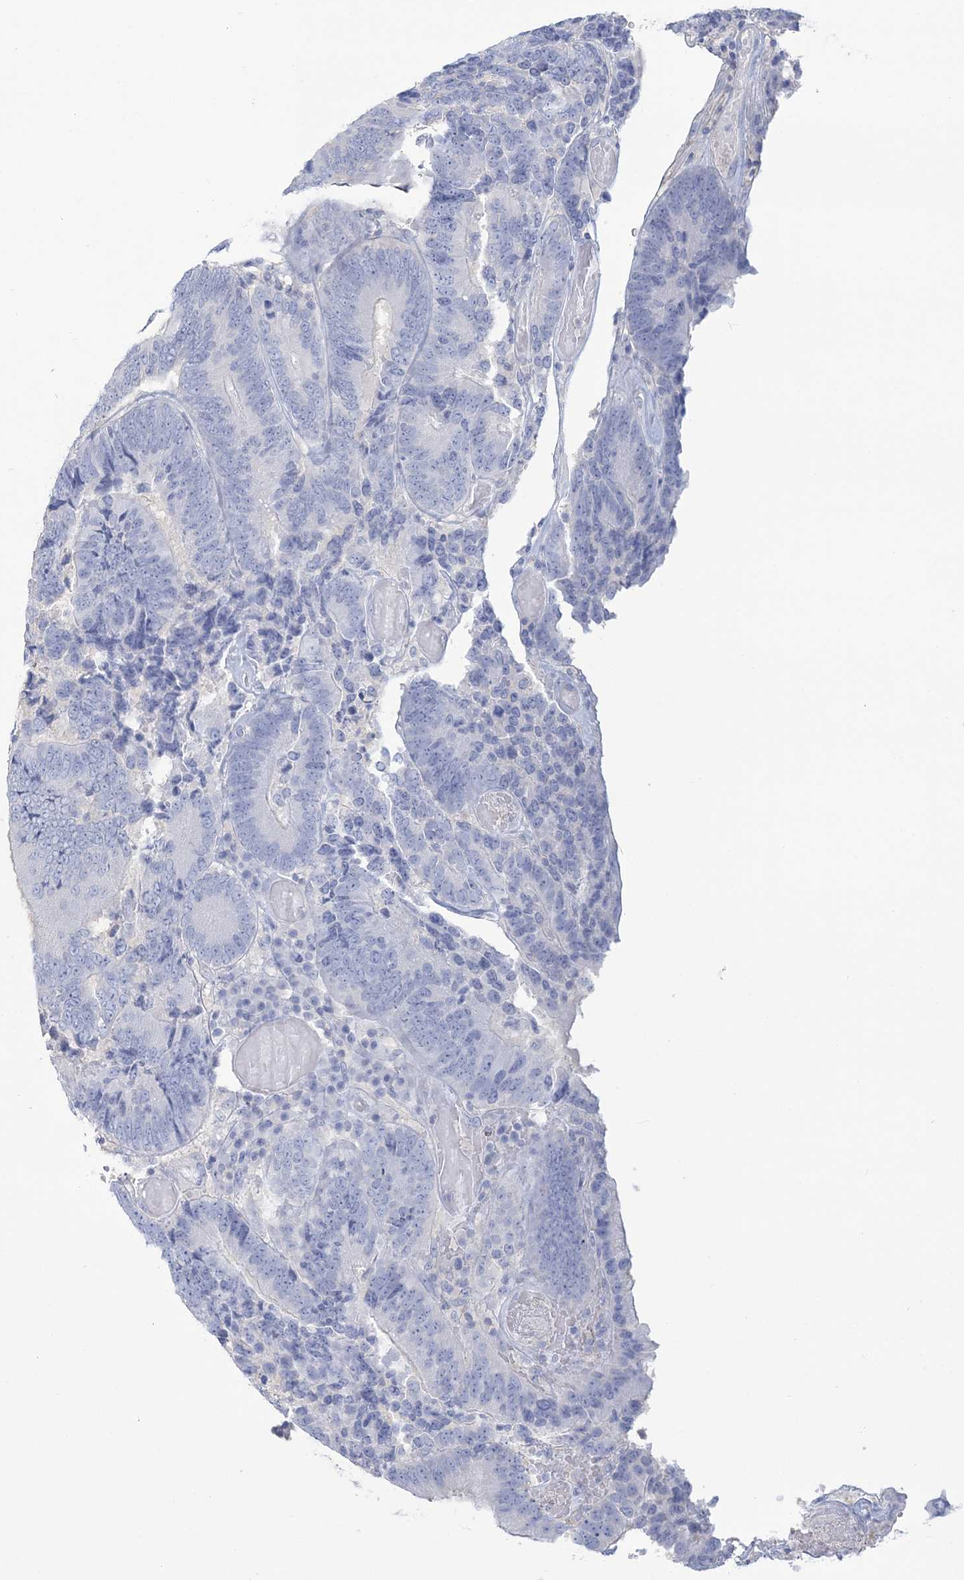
{"staining": {"intensity": "negative", "quantity": "none", "location": "none"}, "tissue": "colorectal cancer", "cell_type": "Tumor cells", "image_type": "cancer", "snomed": [{"axis": "morphology", "description": "Adenocarcinoma, NOS"}, {"axis": "topography", "description": "Colon"}], "caption": "DAB (3,3'-diaminobenzidine) immunohistochemical staining of colorectal adenocarcinoma exhibits no significant expression in tumor cells.", "gene": "ANKS1A", "patient": {"sex": "female", "age": 78}}